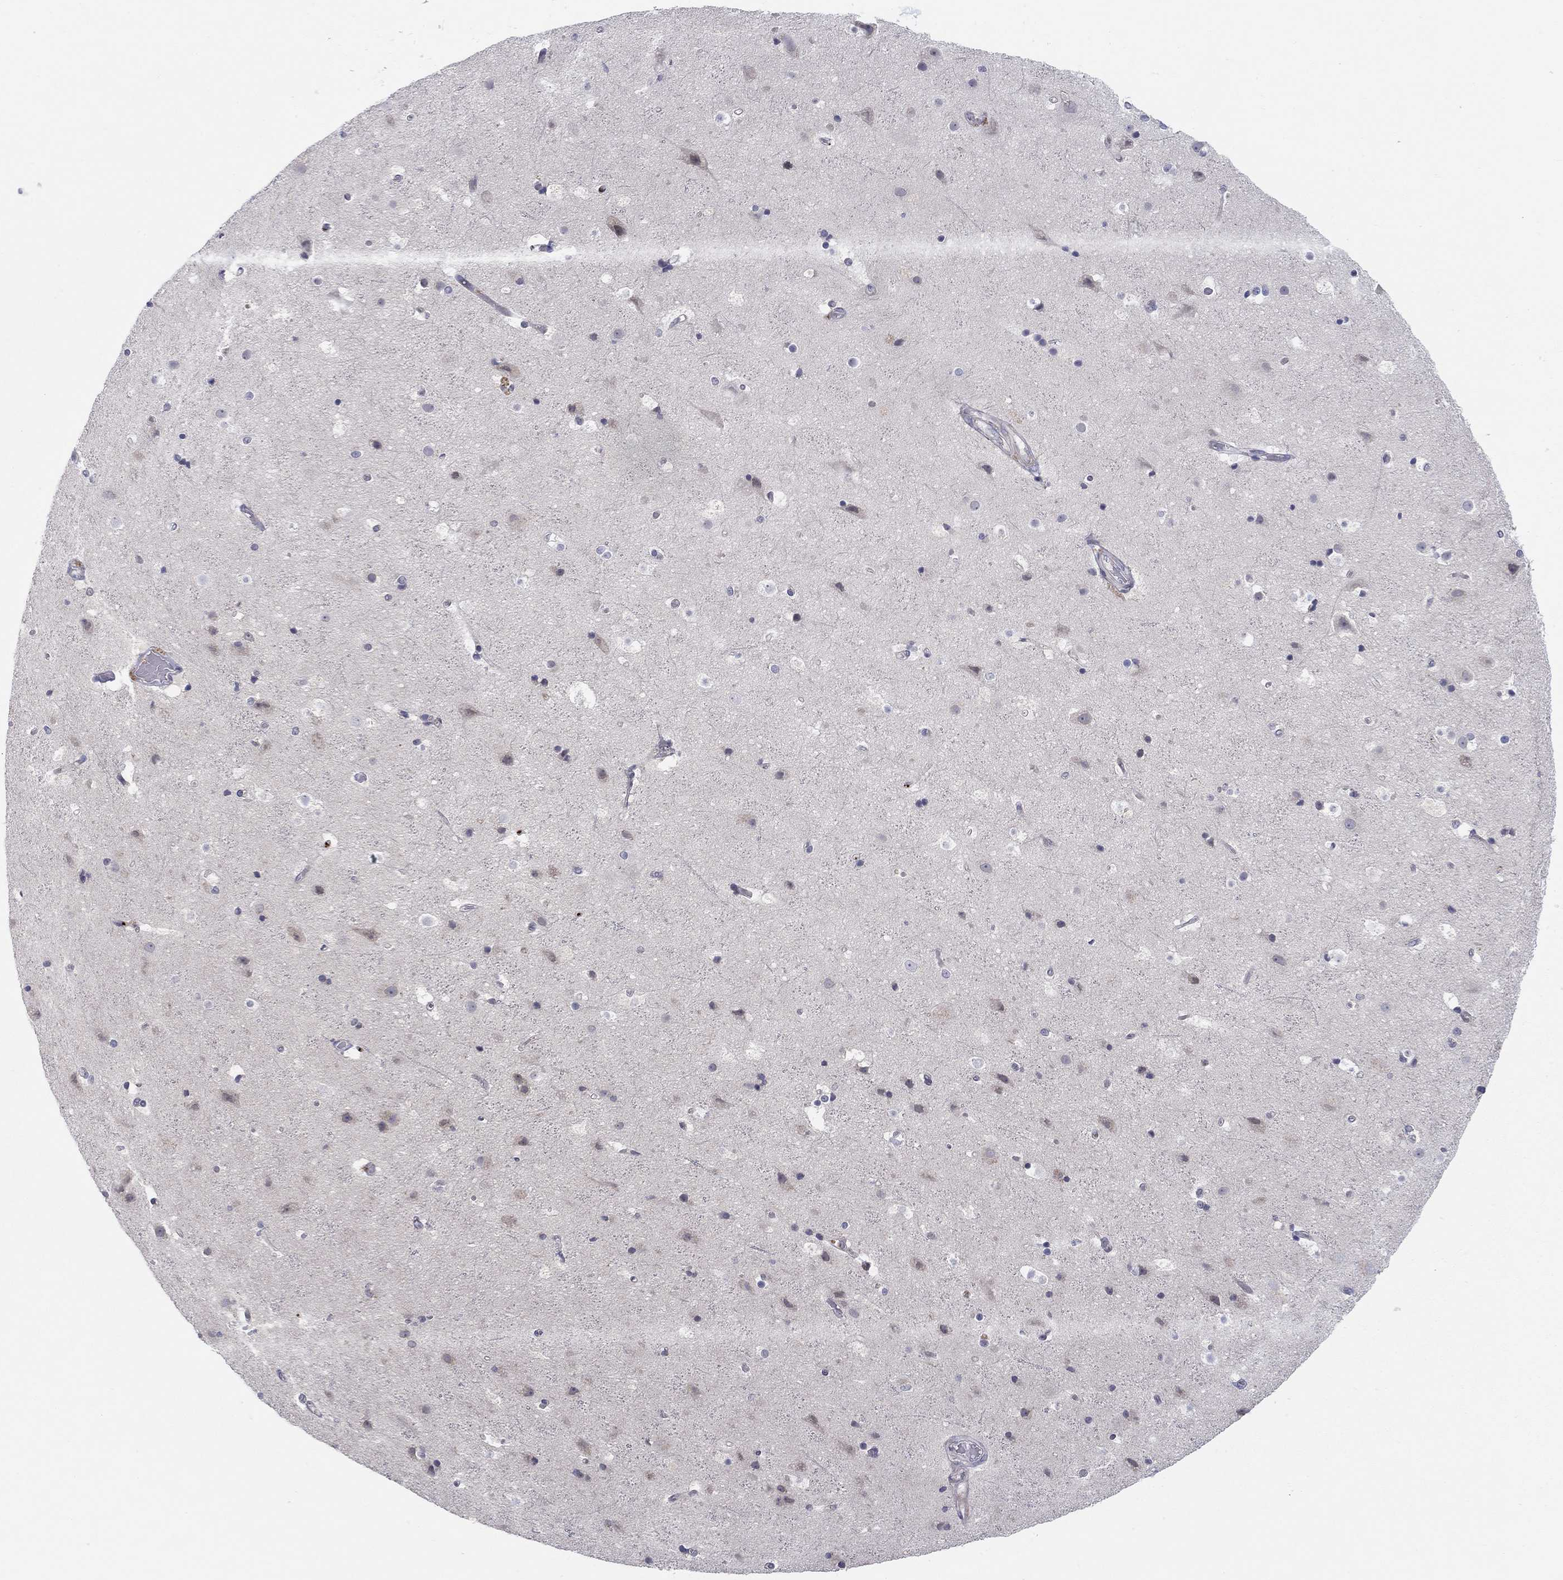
{"staining": {"intensity": "negative", "quantity": "none", "location": "none"}, "tissue": "cerebral cortex", "cell_type": "Endothelial cells", "image_type": "normal", "snomed": [{"axis": "morphology", "description": "Normal tissue, NOS"}, {"axis": "topography", "description": "Cerebral cortex"}], "caption": "Immunohistochemistry (IHC) image of unremarkable human cerebral cortex stained for a protein (brown), which exhibits no expression in endothelial cells.", "gene": "ALOX12", "patient": {"sex": "female", "age": 52}}